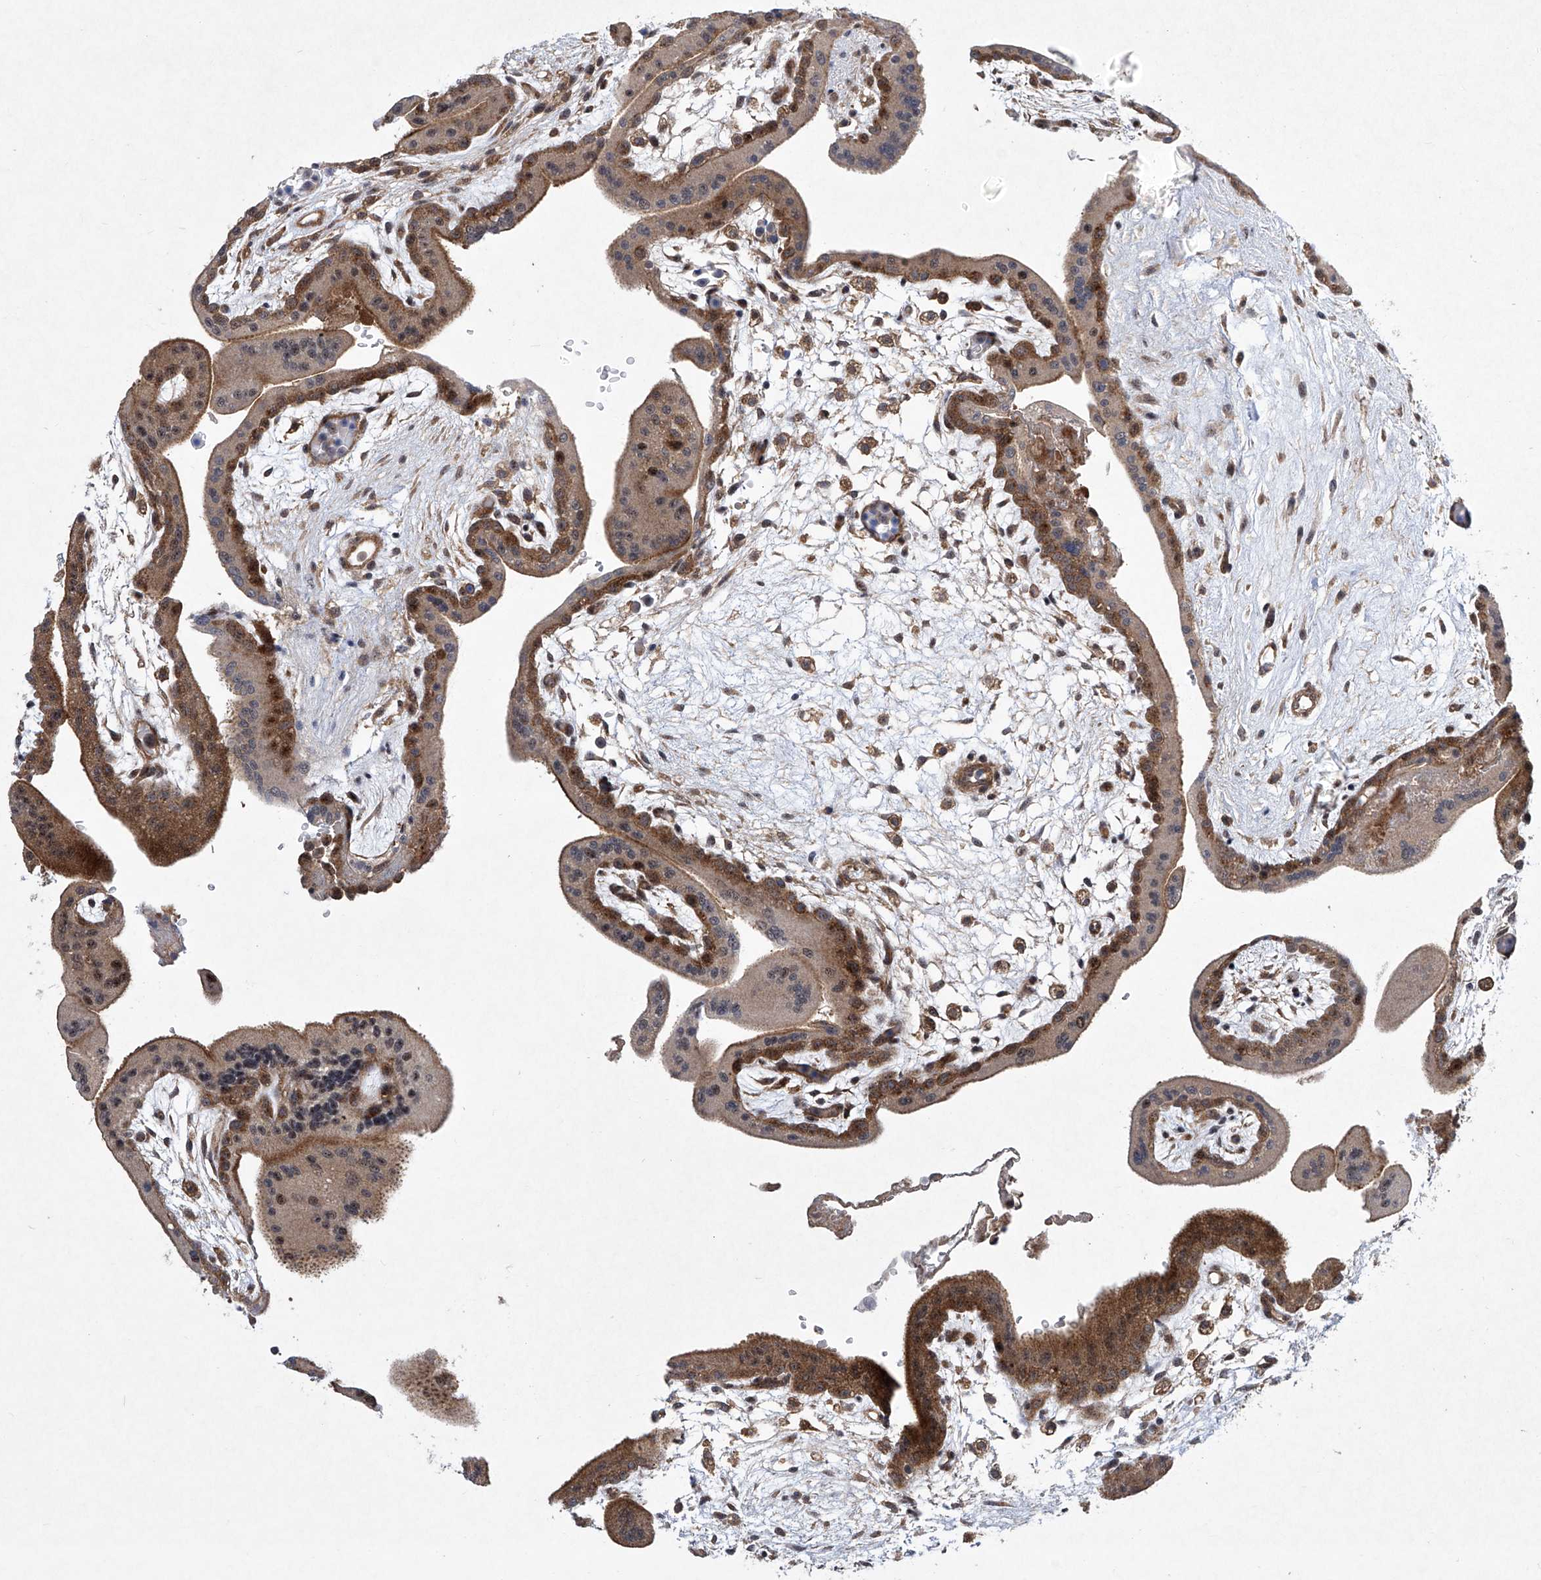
{"staining": {"intensity": "moderate", "quantity": ">75%", "location": "cytoplasmic/membranous"}, "tissue": "placenta", "cell_type": "Trophoblastic cells", "image_type": "normal", "snomed": [{"axis": "morphology", "description": "Normal tissue, NOS"}, {"axis": "topography", "description": "Placenta"}], "caption": "Normal placenta demonstrates moderate cytoplasmic/membranous staining in approximately >75% of trophoblastic cells, visualized by immunohistochemistry. Nuclei are stained in blue.", "gene": "CISH", "patient": {"sex": "female", "age": 35}}